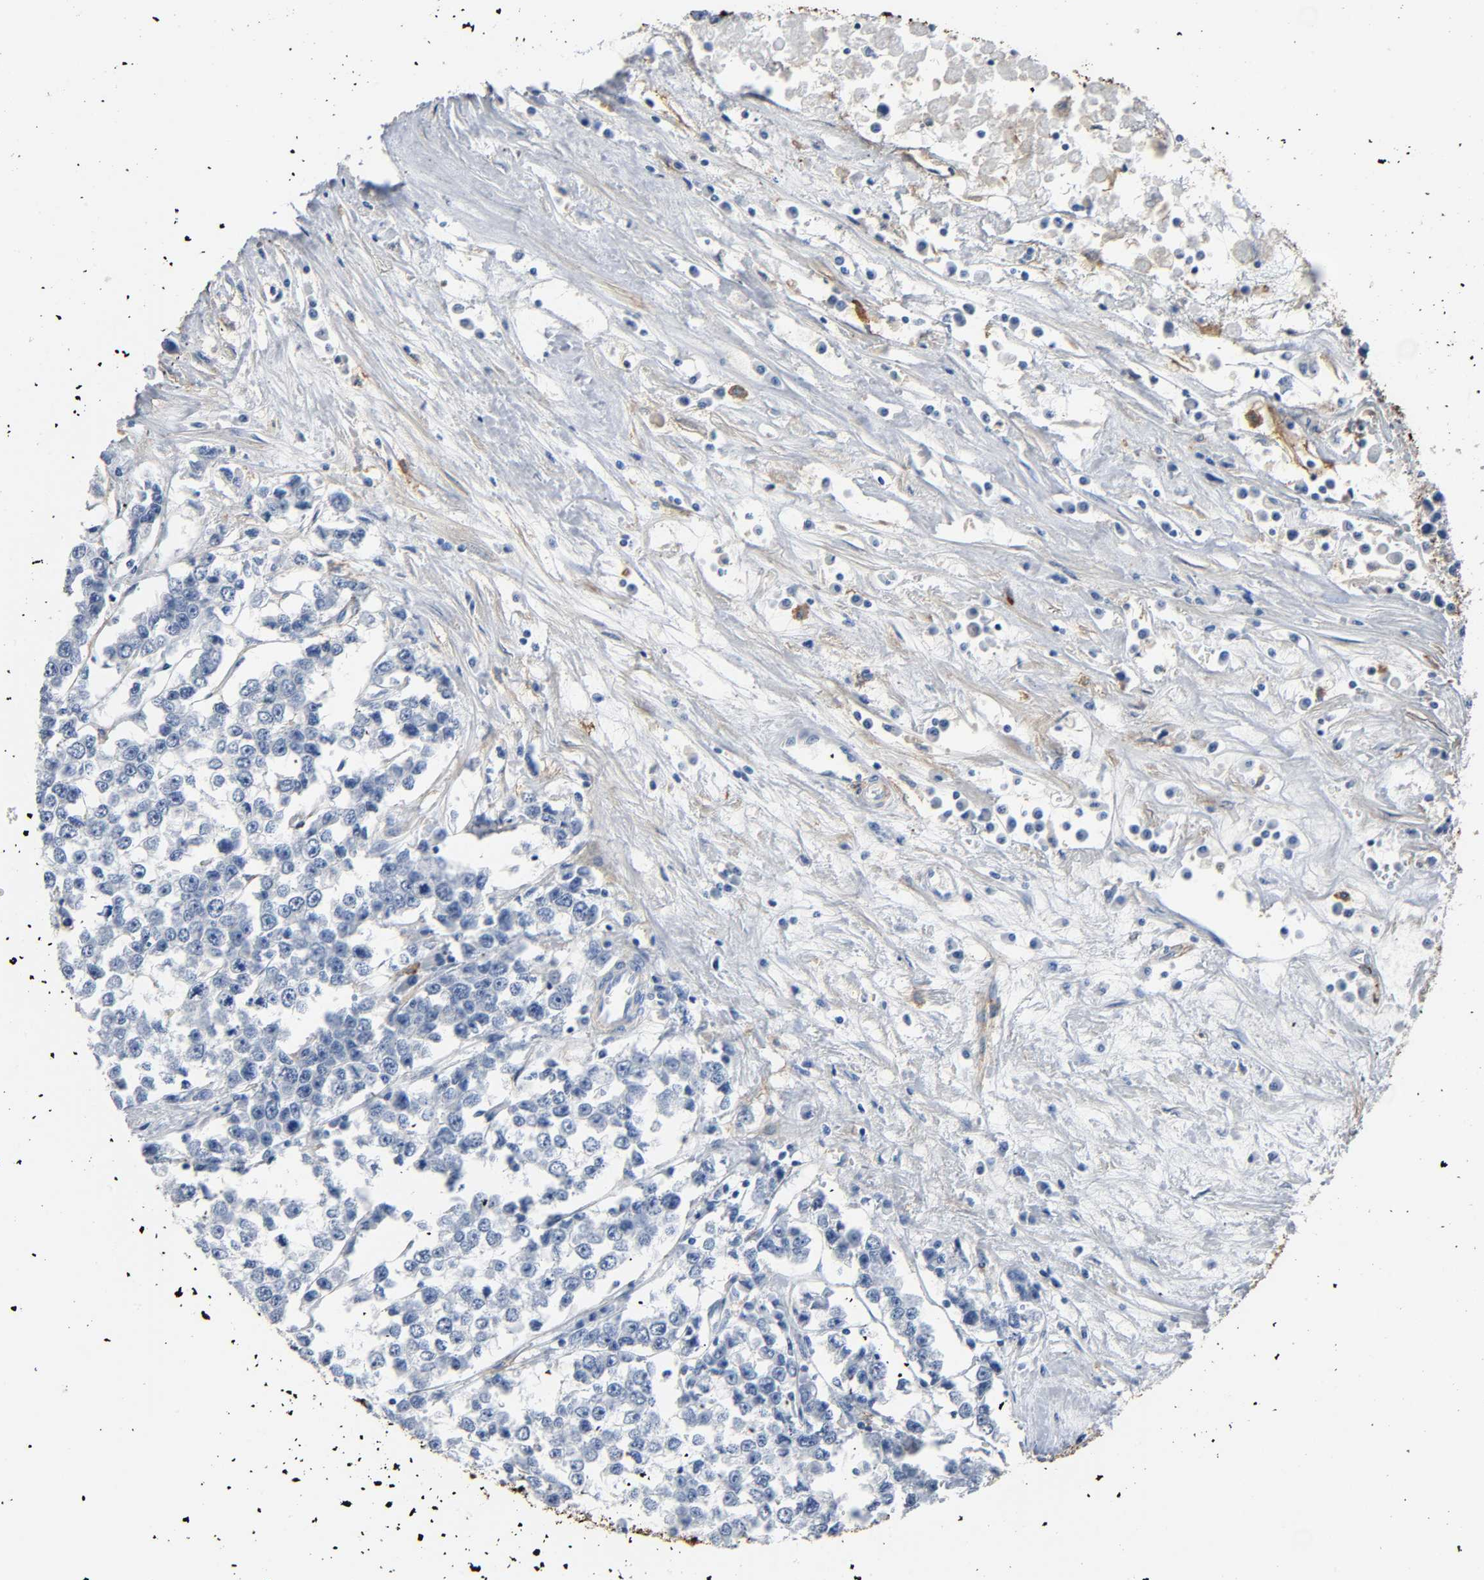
{"staining": {"intensity": "negative", "quantity": "none", "location": "none"}, "tissue": "testis cancer", "cell_type": "Tumor cells", "image_type": "cancer", "snomed": [{"axis": "morphology", "description": "Seminoma, NOS"}, {"axis": "morphology", "description": "Carcinoma, Embryonal, NOS"}, {"axis": "topography", "description": "Testis"}], "caption": "This is an IHC histopathology image of human testis seminoma. There is no staining in tumor cells.", "gene": "ANPEP", "patient": {"sex": "male", "age": 52}}